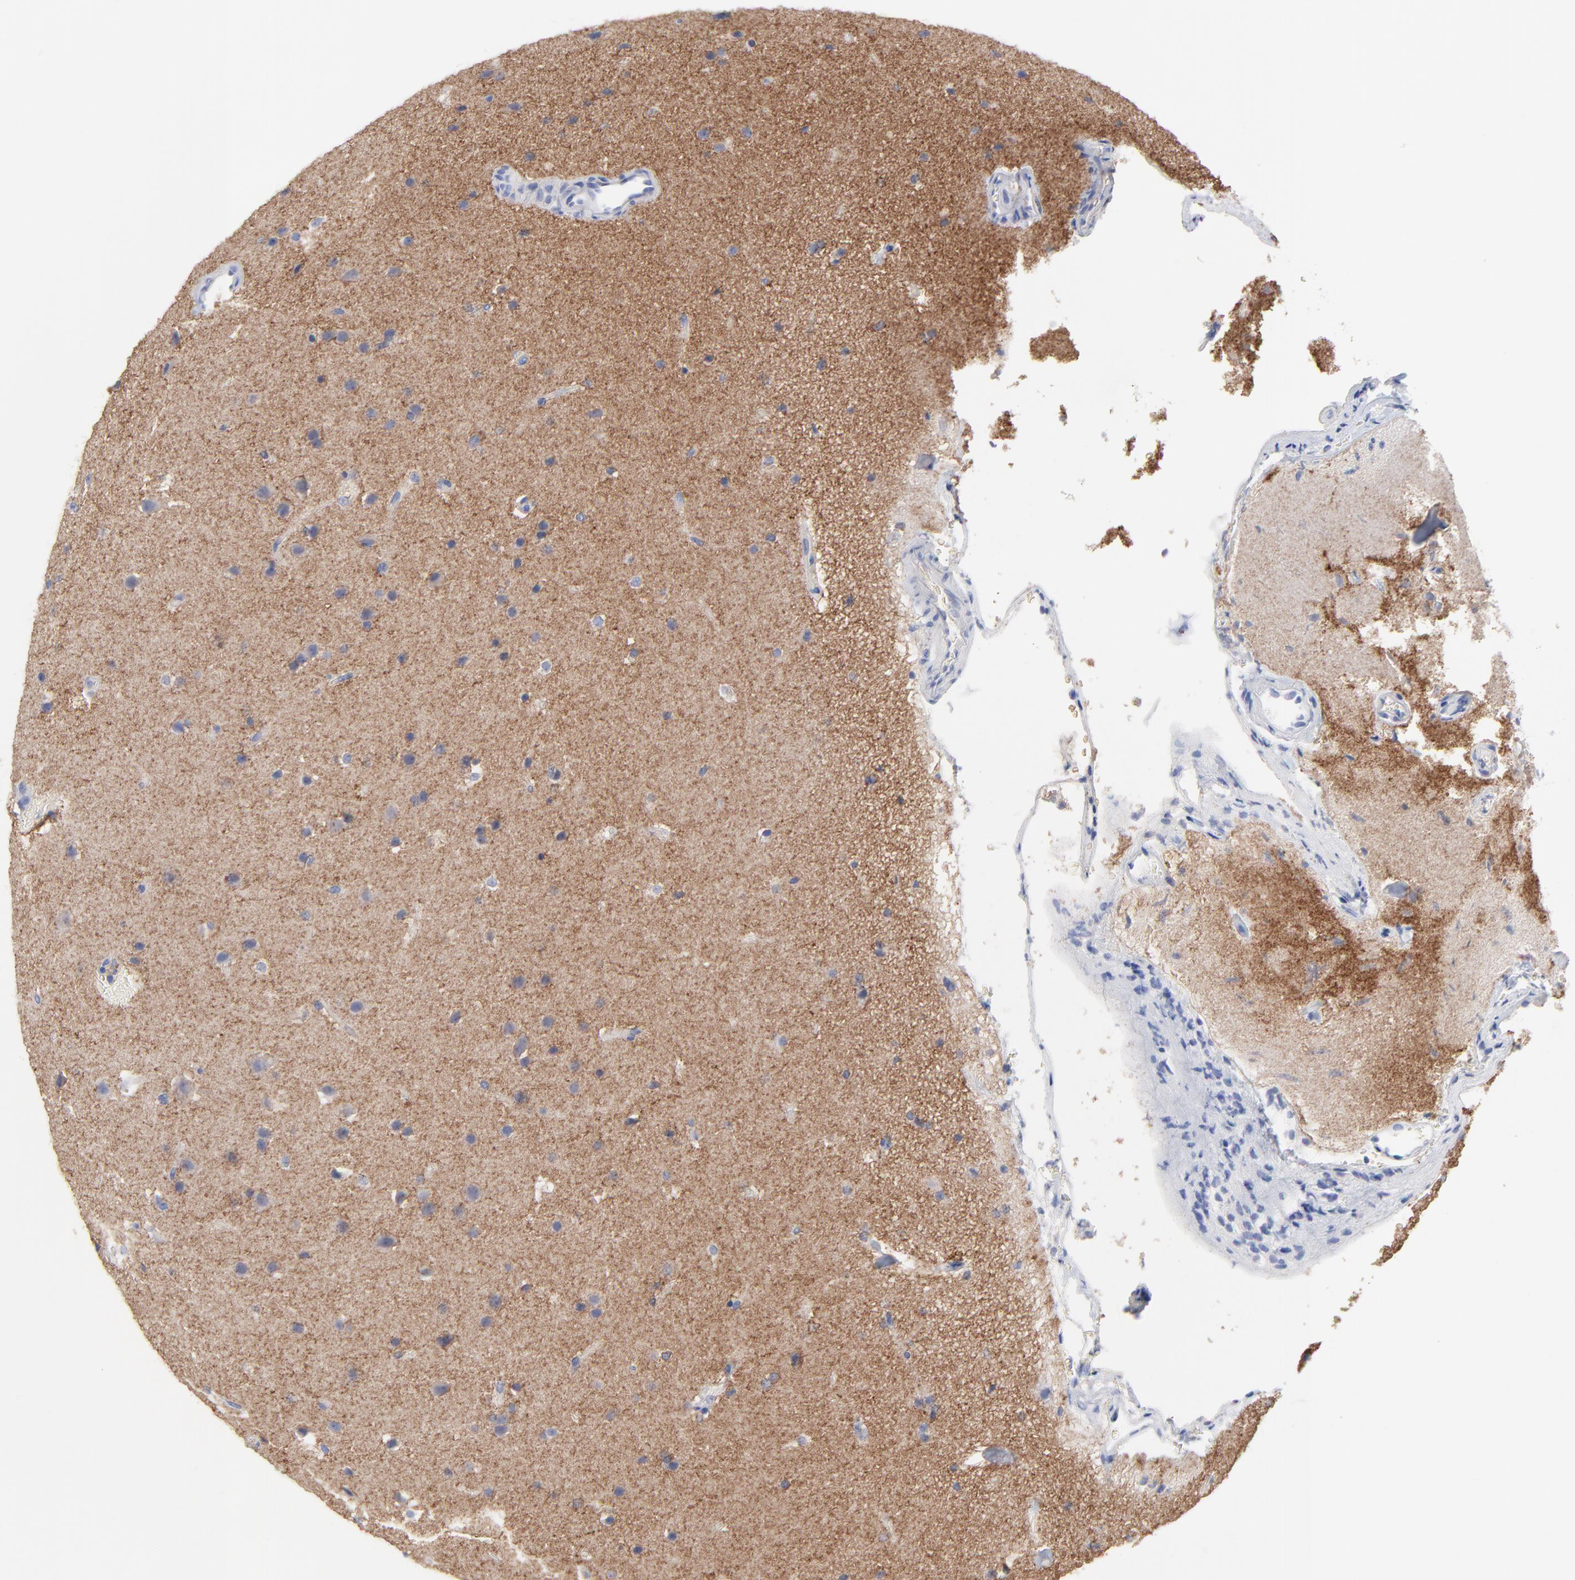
{"staining": {"intensity": "moderate", "quantity": "<25%", "location": "cytoplasmic/membranous"}, "tissue": "glioma", "cell_type": "Tumor cells", "image_type": "cancer", "snomed": [{"axis": "morphology", "description": "Glioma, malignant, Low grade"}, {"axis": "topography", "description": "Cerebral cortex"}], "caption": "Protein analysis of malignant glioma (low-grade) tissue reveals moderate cytoplasmic/membranous expression in approximately <25% of tumor cells. The protein is stained brown, and the nuclei are stained in blue (DAB (3,3'-diaminobenzidine) IHC with brightfield microscopy, high magnification).", "gene": "CNTN3", "patient": {"sex": "female", "age": 47}}